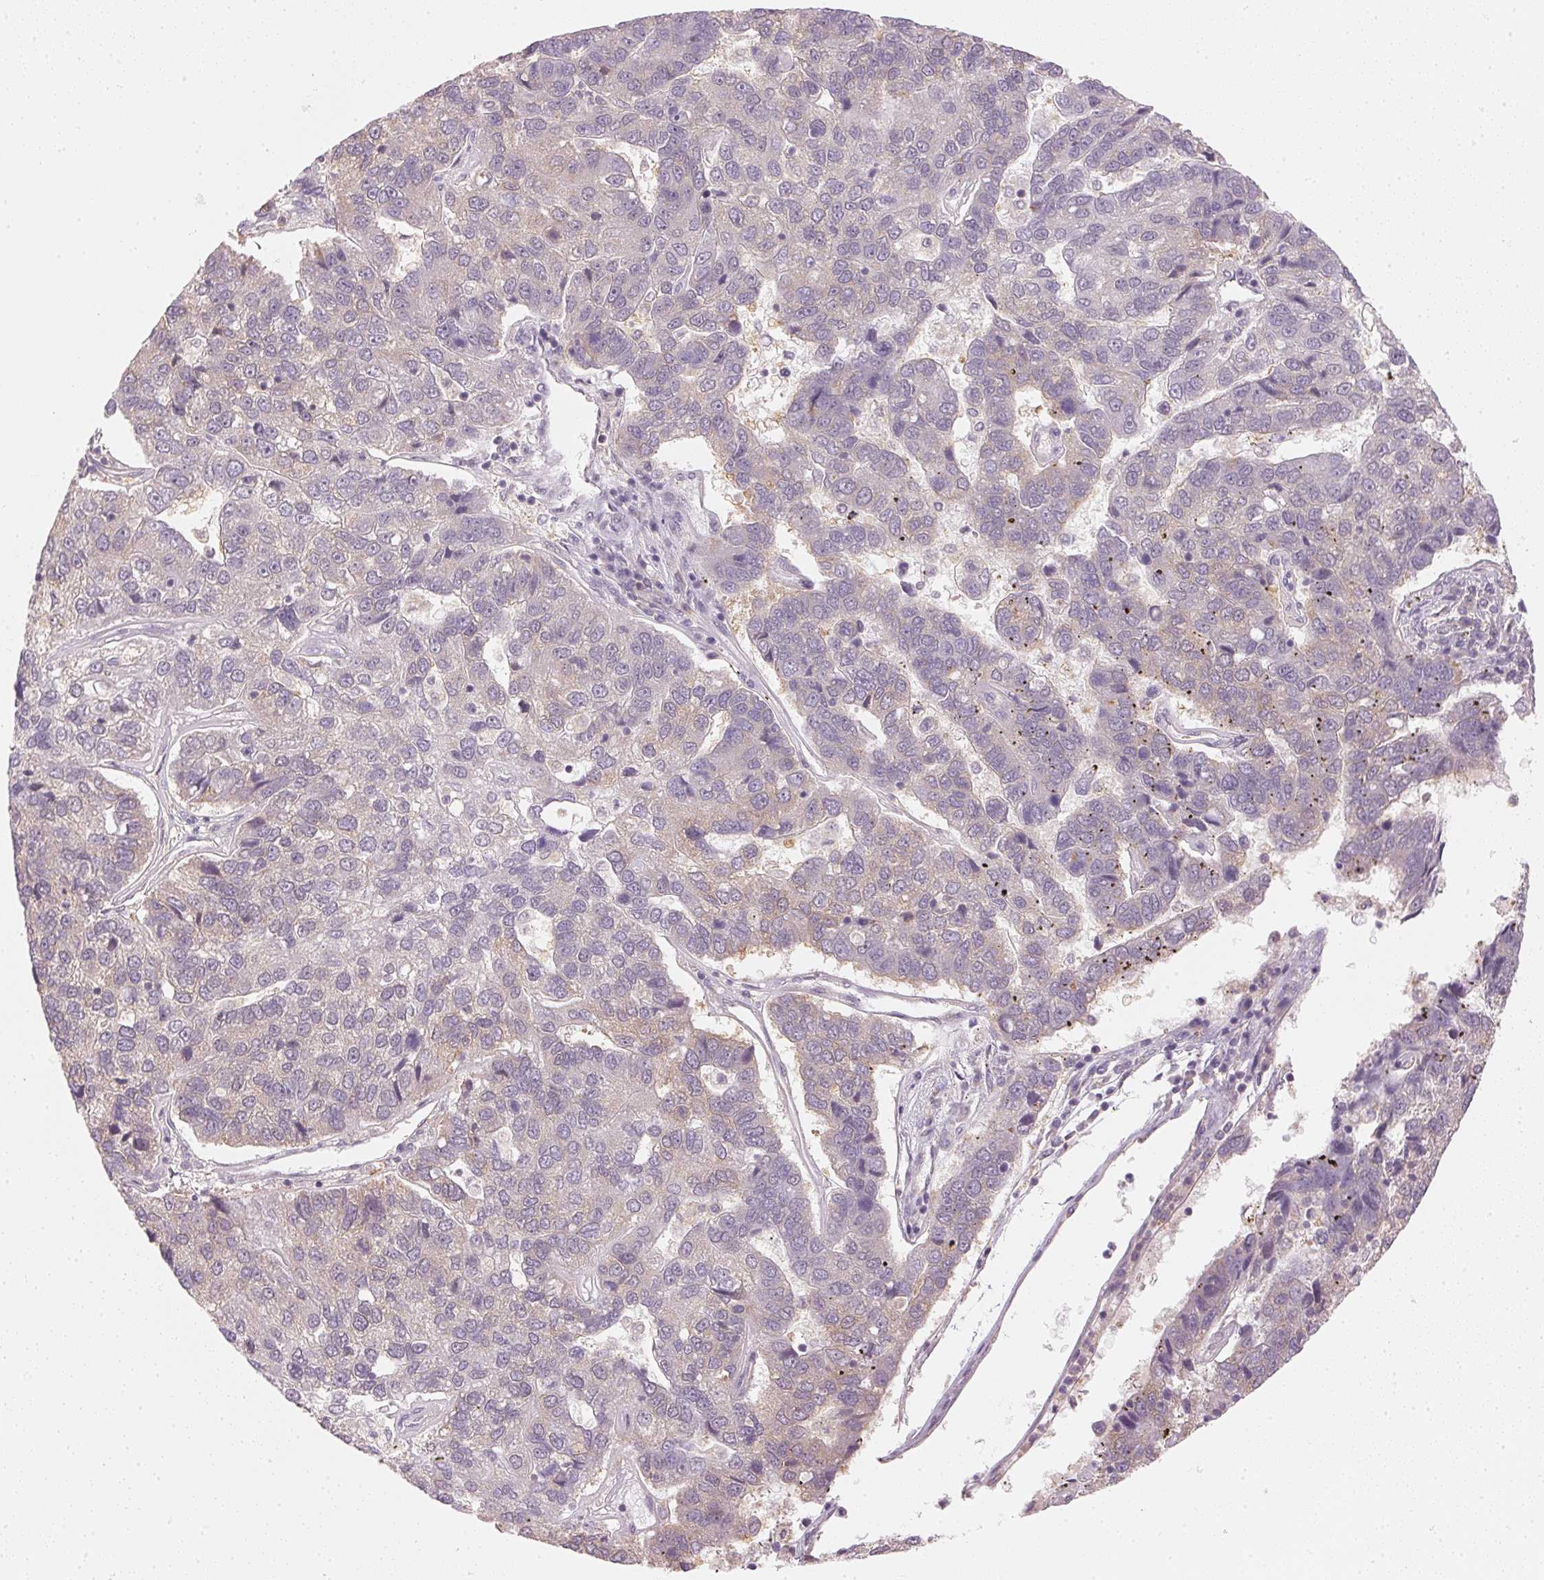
{"staining": {"intensity": "weak", "quantity": "<25%", "location": "cytoplasmic/membranous"}, "tissue": "pancreatic cancer", "cell_type": "Tumor cells", "image_type": "cancer", "snomed": [{"axis": "morphology", "description": "Adenocarcinoma, NOS"}, {"axis": "topography", "description": "Pancreas"}], "caption": "High magnification brightfield microscopy of adenocarcinoma (pancreatic) stained with DAB (brown) and counterstained with hematoxylin (blue): tumor cells show no significant positivity.", "gene": "KPRP", "patient": {"sex": "female", "age": 61}}